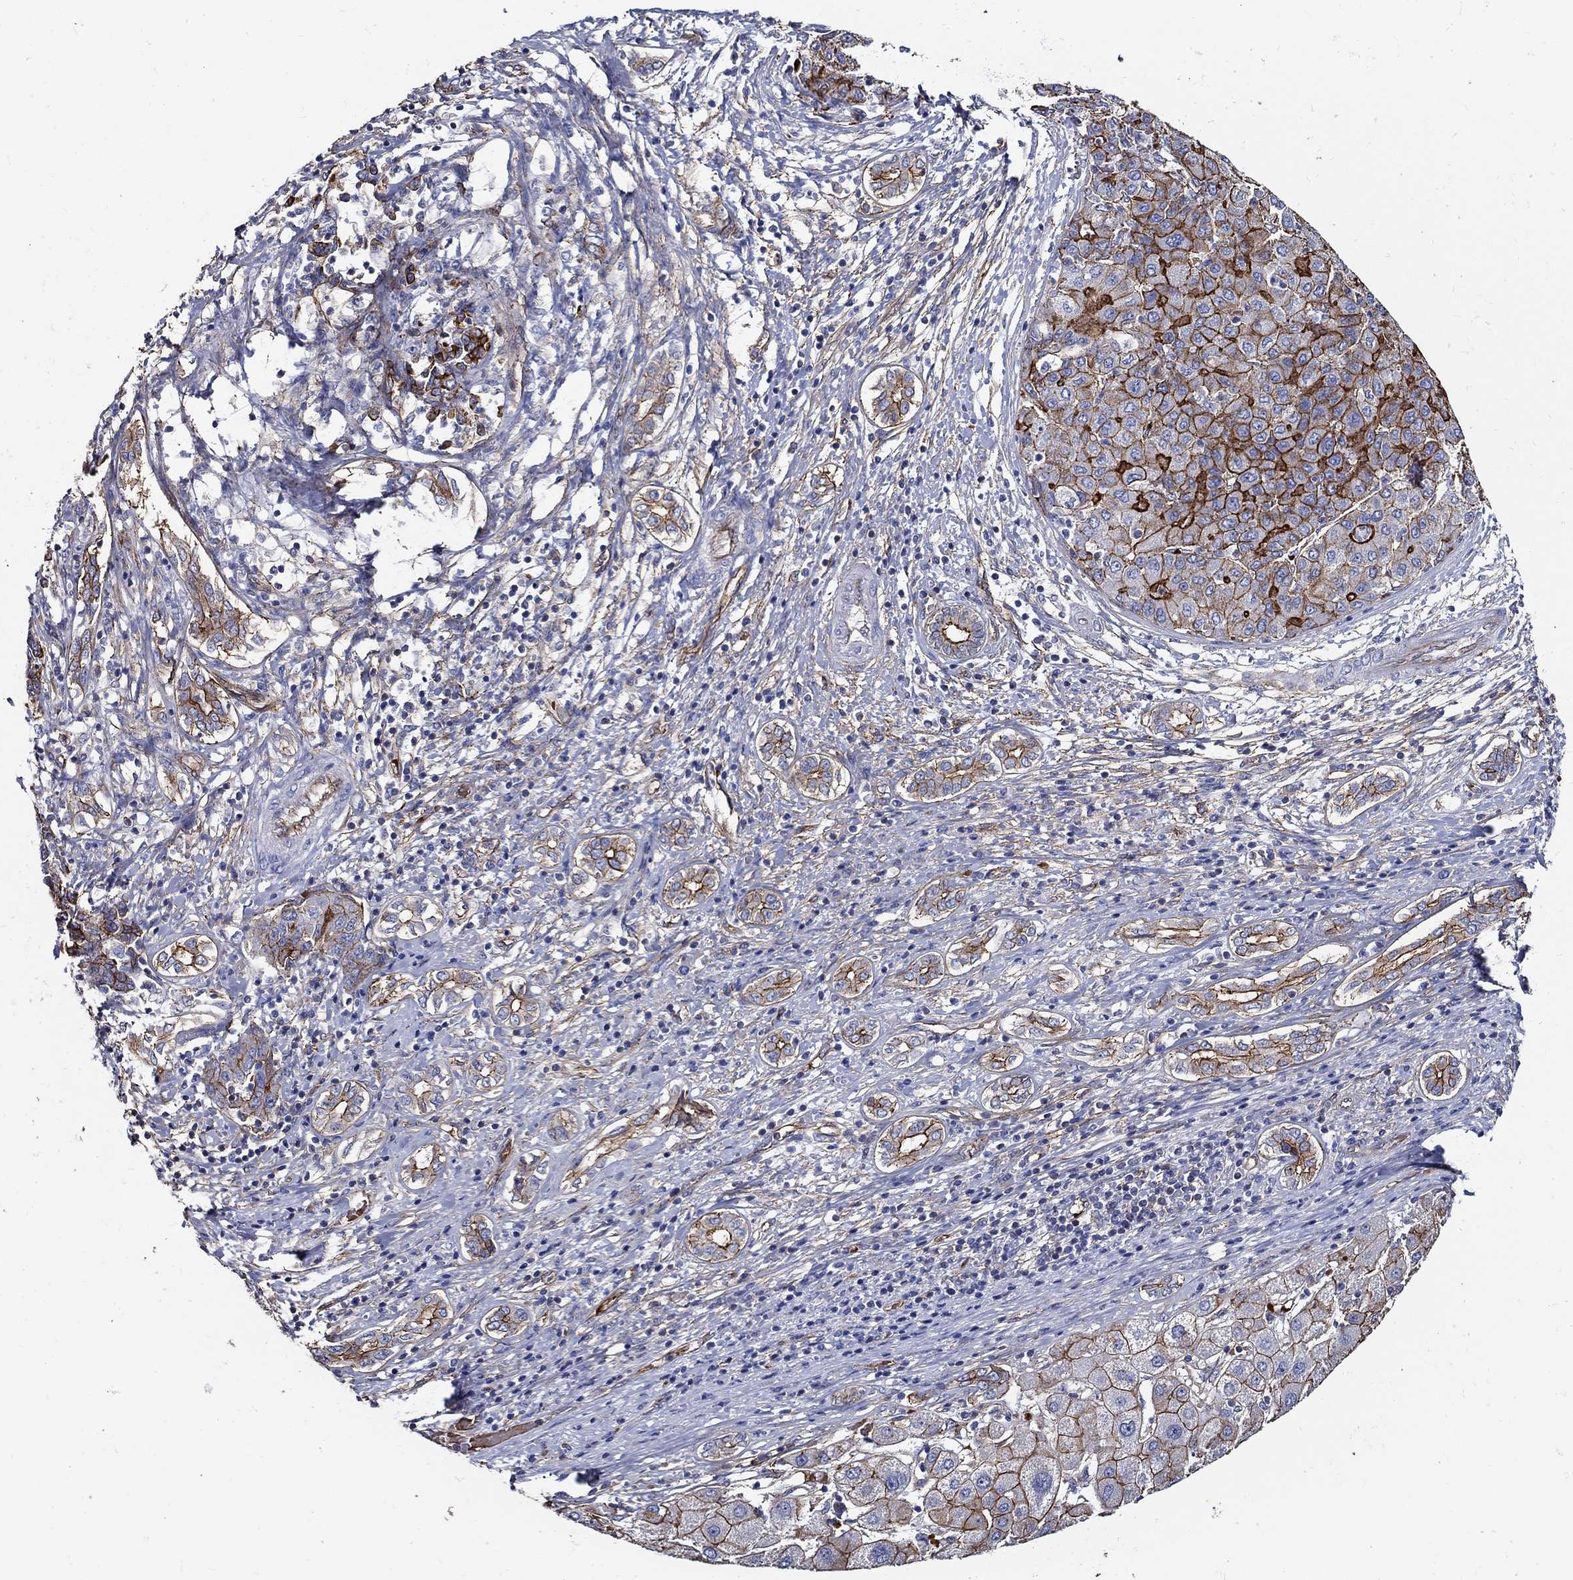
{"staining": {"intensity": "strong", "quantity": ">75%", "location": "cytoplasmic/membranous"}, "tissue": "liver cancer", "cell_type": "Tumor cells", "image_type": "cancer", "snomed": [{"axis": "morphology", "description": "Carcinoma, Hepatocellular, NOS"}, {"axis": "topography", "description": "Liver"}], "caption": "Immunohistochemical staining of human liver hepatocellular carcinoma demonstrates high levels of strong cytoplasmic/membranous positivity in about >75% of tumor cells. (Brightfield microscopy of DAB IHC at high magnification).", "gene": "APBB3", "patient": {"sex": "male", "age": 65}}